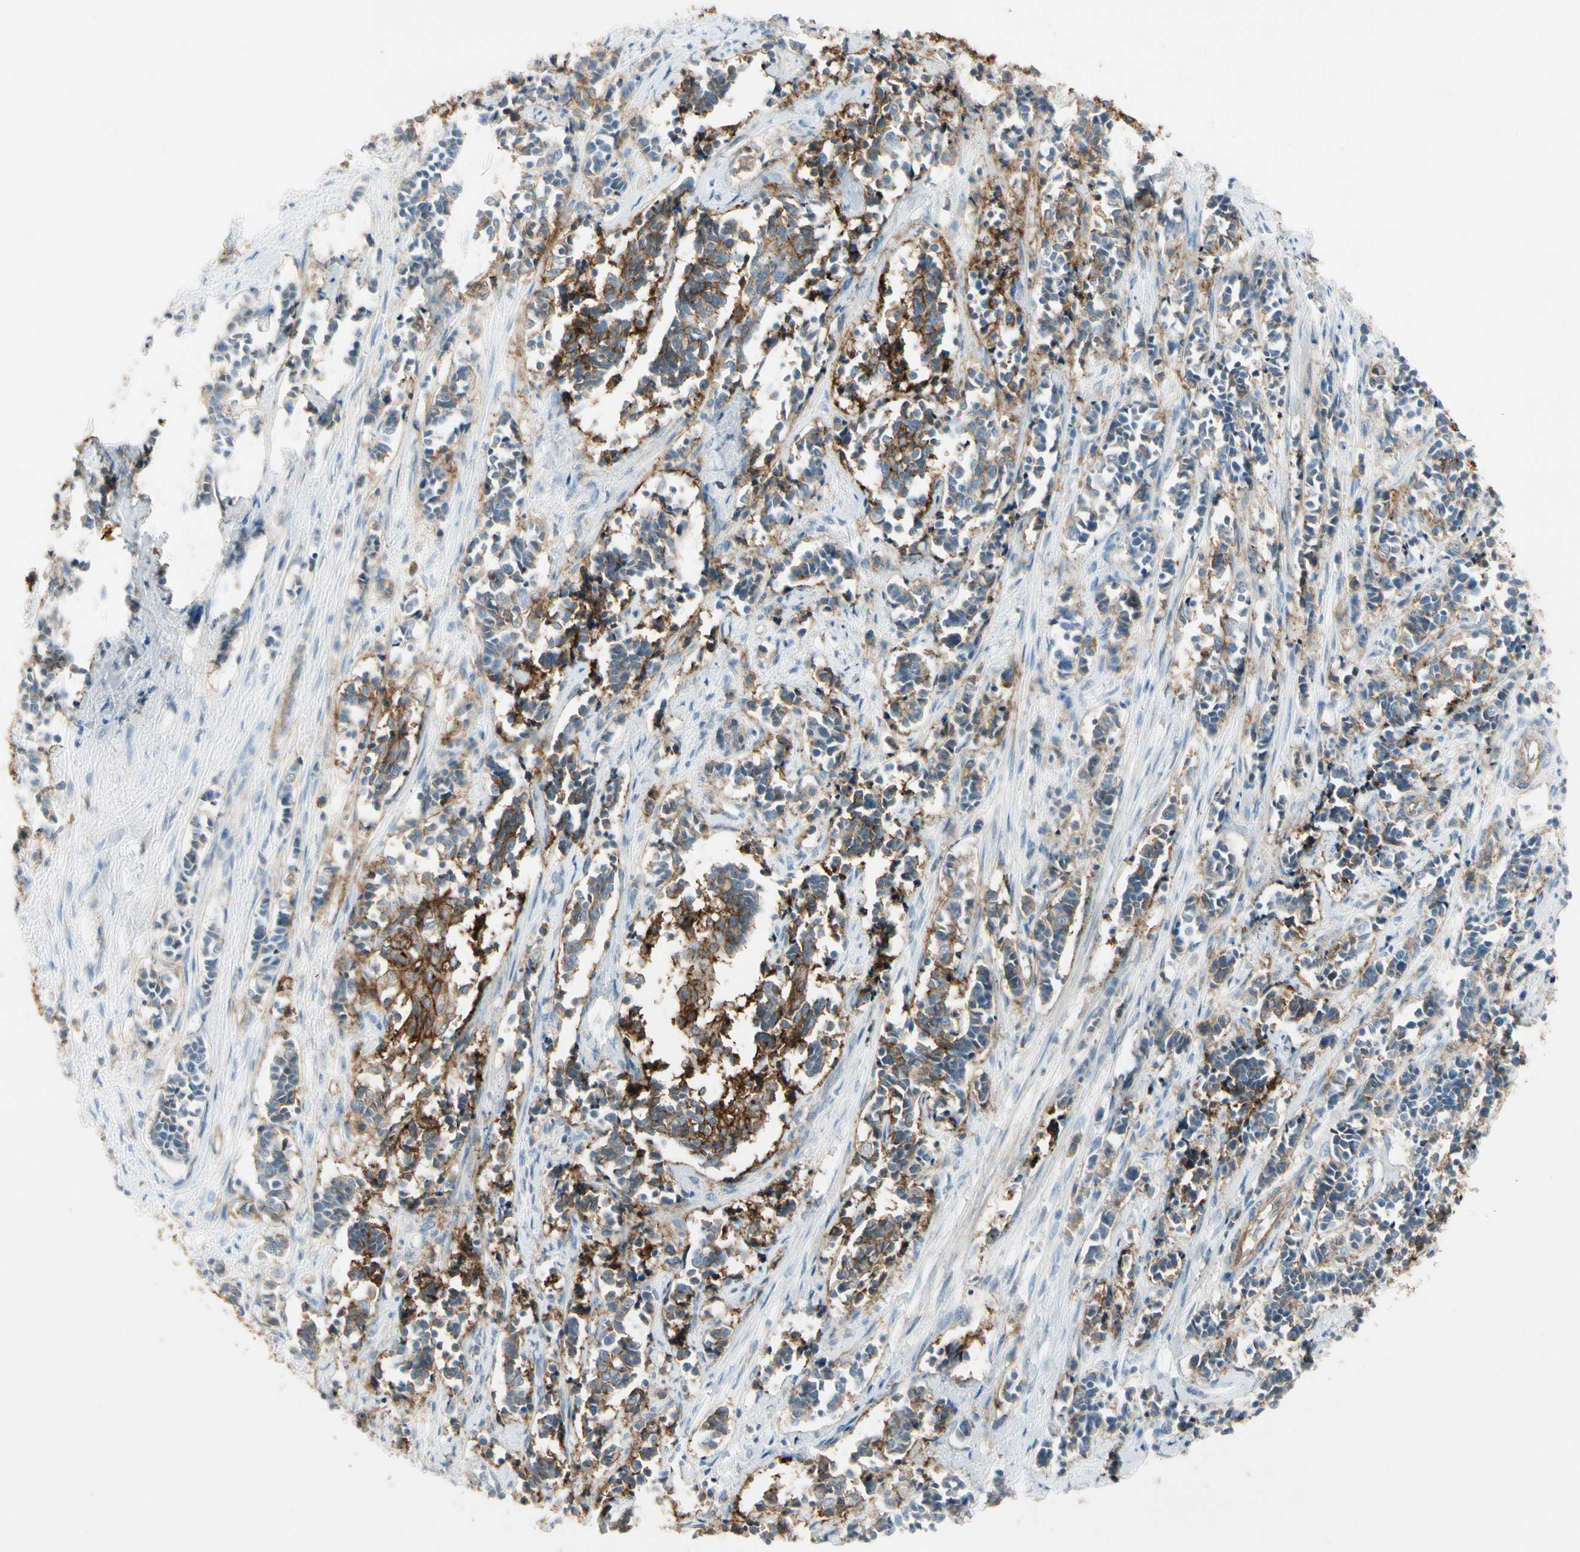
{"staining": {"intensity": "moderate", "quantity": "25%-75%", "location": "cytoplasmic/membranous"}, "tissue": "cervical cancer", "cell_type": "Tumor cells", "image_type": "cancer", "snomed": [{"axis": "morphology", "description": "Squamous cell carcinoma, NOS"}, {"axis": "topography", "description": "Cervix"}], "caption": "There is medium levels of moderate cytoplasmic/membranous positivity in tumor cells of cervical cancer, as demonstrated by immunohistochemical staining (brown color).", "gene": "ITGA3", "patient": {"sex": "female", "age": 35}}